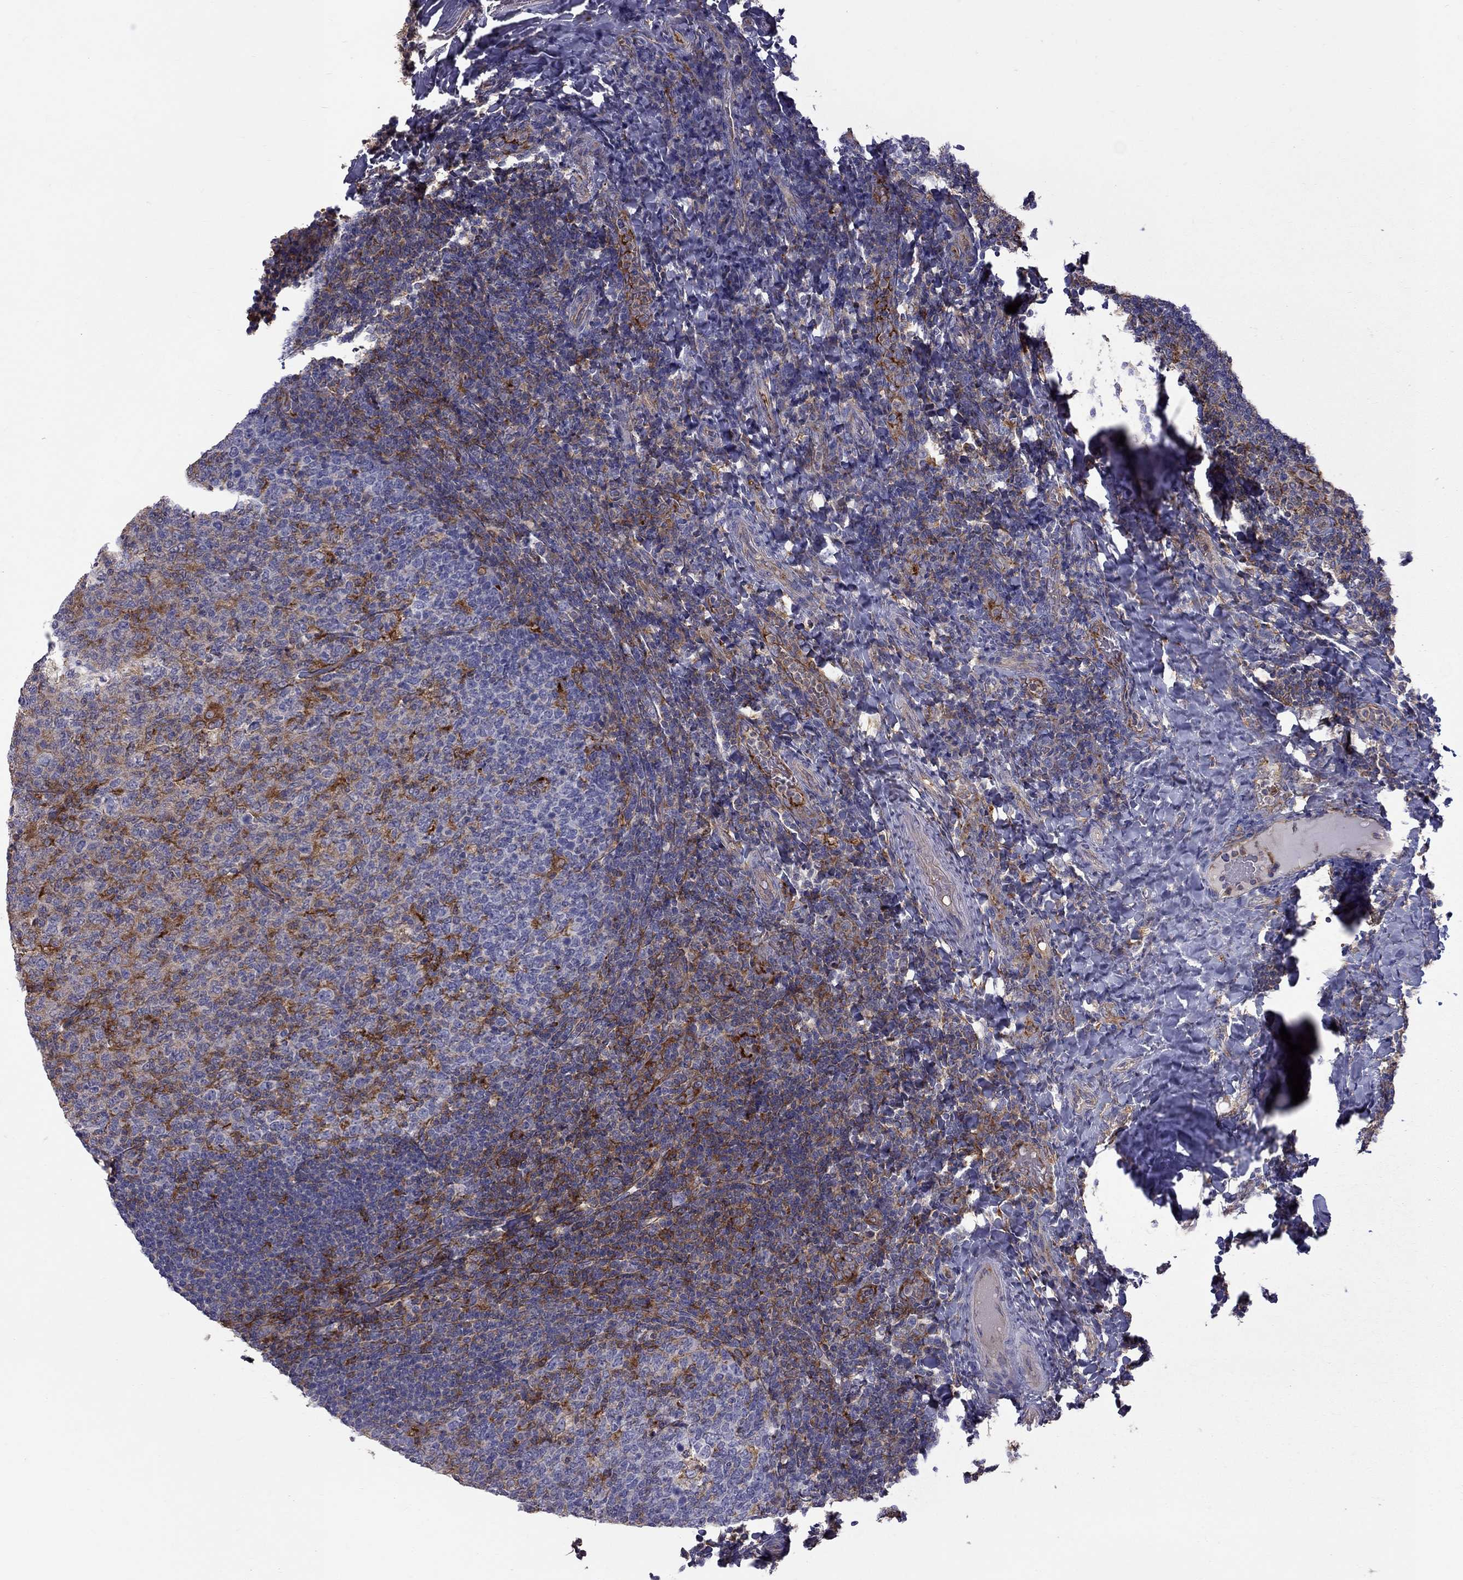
{"staining": {"intensity": "strong", "quantity": "<25%", "location": "cytoplasmic/membranous"}, "tissue": "tonsil", "cell_type": "Germinal center cells", "image_type": "normal", "snomed": [{"axis": "morphology", "description": "Normal tissue, NOS"}, {"axis": "topography", "description": "Tonsil"}], "caption": "Immunohistochemical staining of unremarkable tonsil exhibits medium levels of strong cytoplasmic/membranous expression in approximately <25% of germinal center cells.", "gene": "EIF4E3", "patient": {"sex": "female", "age": 10}}